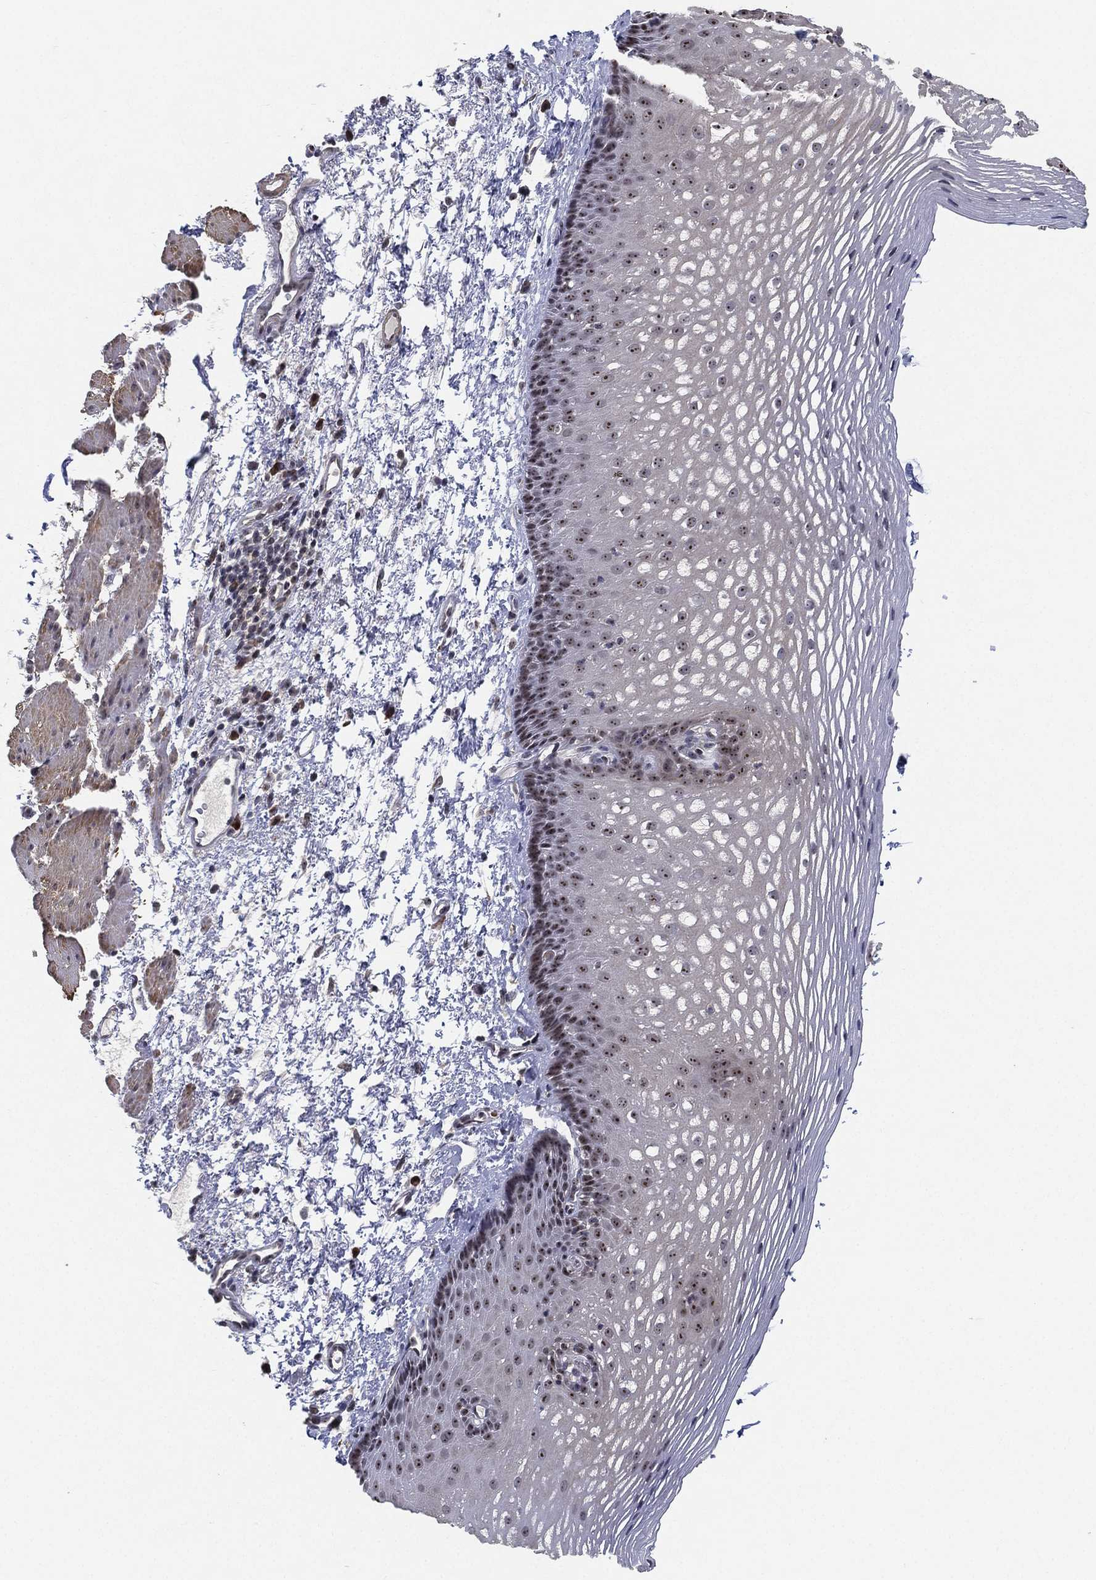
{"staining": {"intensity": "strong", "quantity": "25%-75%", "location": "nuclear"}, "tissue": "esophagus", "cell_type": "Squamous epithelial cells", "image_type": "normal", "snomed": [{"axis": "morphology", "description": "Normal tissue, NOS"}, {"axis": "topography", "description": "Esophagus"}], "caption": "Benign esophagus displays strong nuclear expression in about 25%-75% of squamous epithelial cells (DAB (3,3'-diaminobenzidine) IHC with brightfield microscopy, high magnification)..", "gene": "PPP1R16B", "patient": {"sex": "male", "age": 76}}